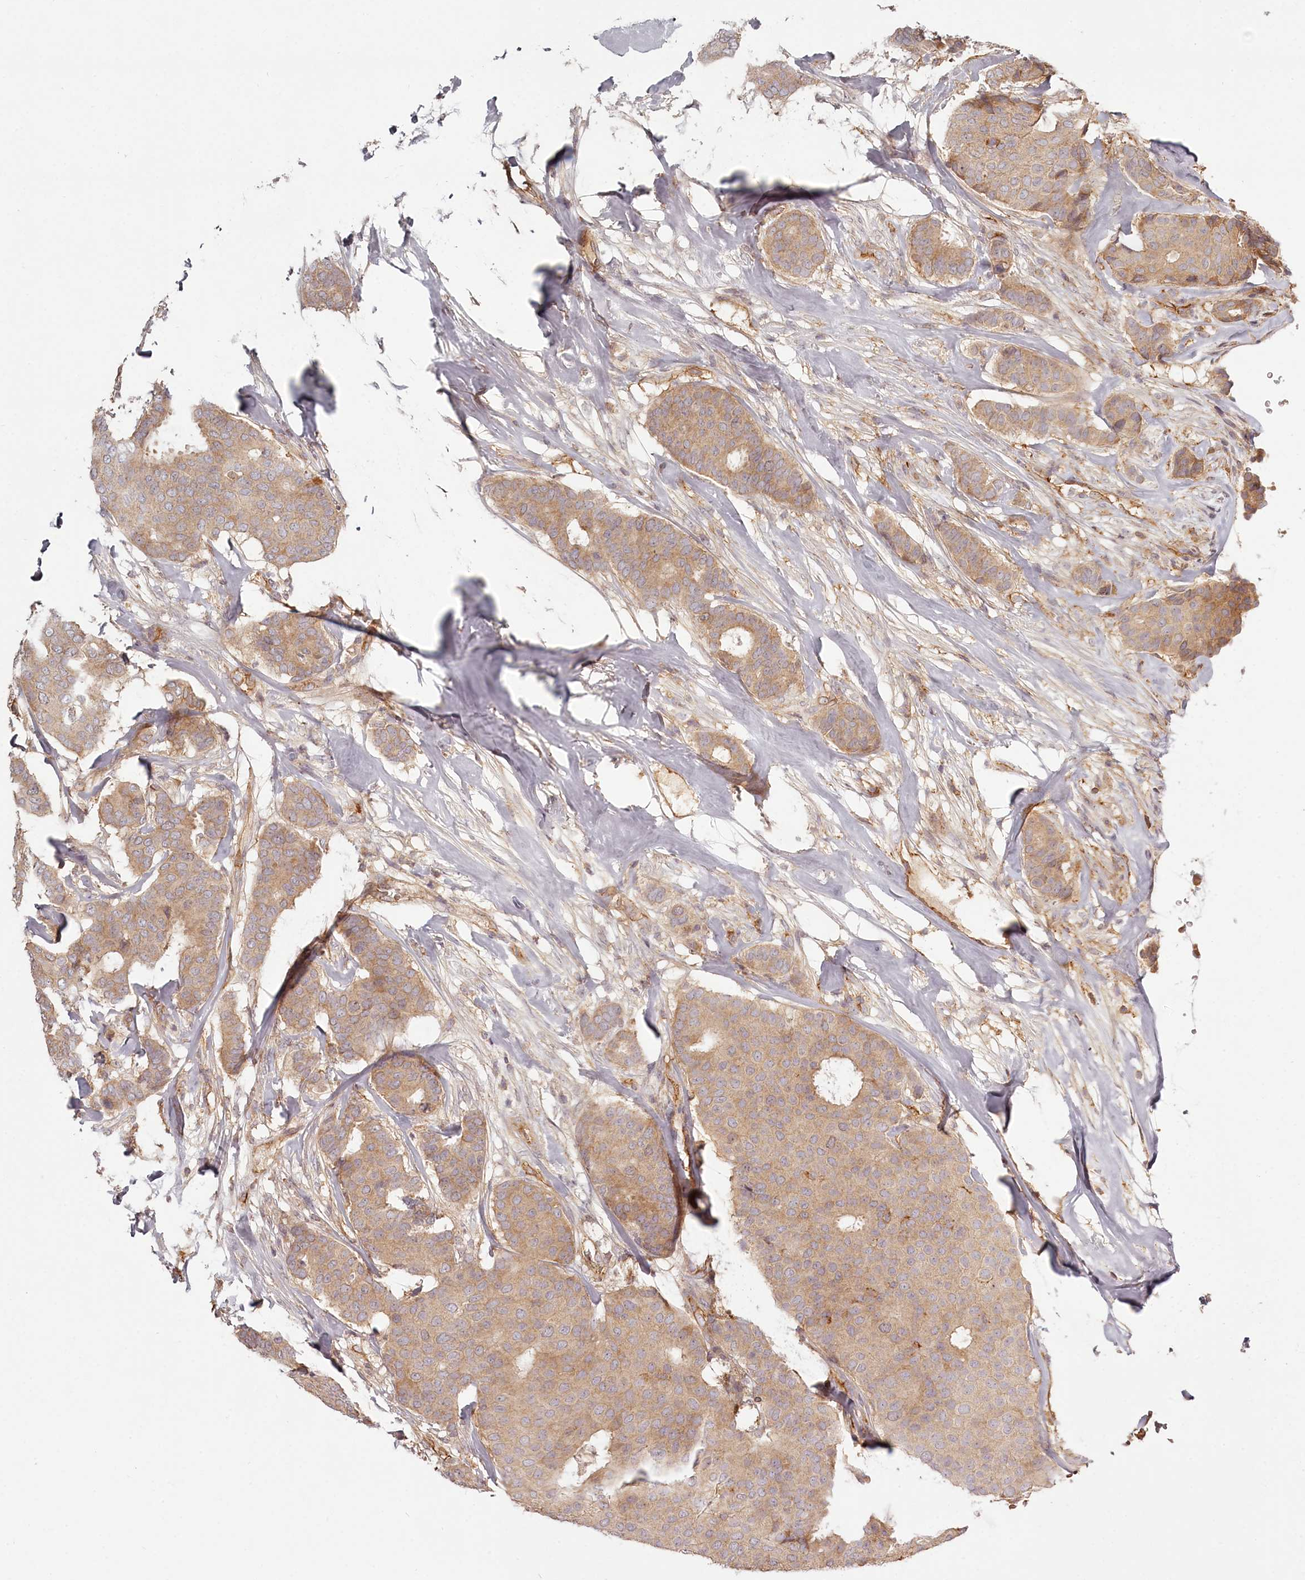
{"staining": {"intensity": "moderate", "quantity": ">75%", "location": "cytoplasmic/membranous"}, "tissue": "breast cancer", "cell_type": "Tumor cells", "image_type": "cancer", "snomed": [{"axis": "morphology", "description": "Duct carcinoma"}, {"axis": "topography", "description": "Breast"}], "caption": "Breast cancer tissue reveals moderate cytoplasmic/membranous staining in about >75% of tumor cells", "gene": "TMIE", "patient": {"sex": "female", "age": 75}}